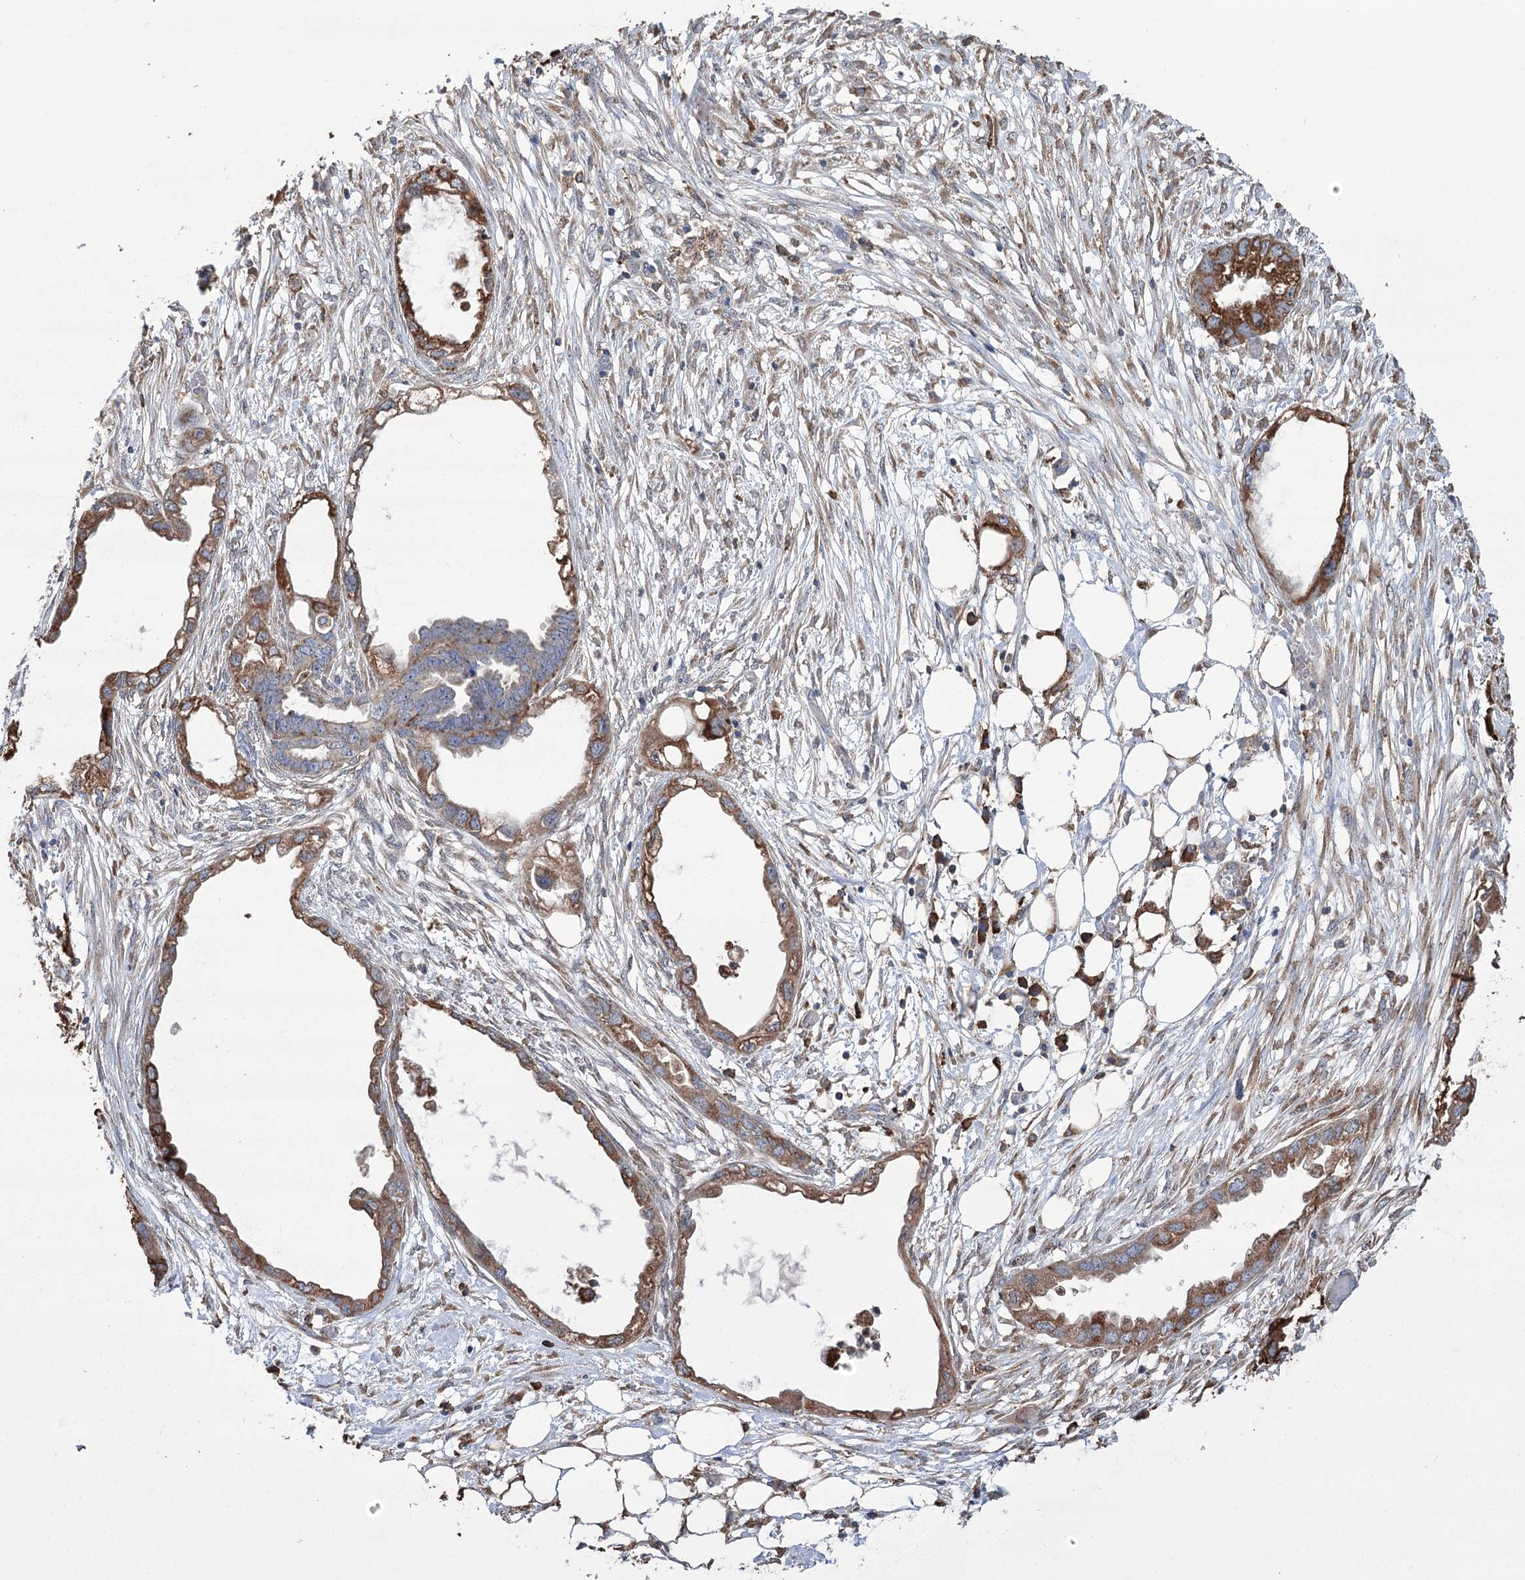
{"staining": {"intensity": "strong", "quantity": ">75%", "location": "cytoplasmic/membranous"}, "tissue": "endometrial cancer", "cell_type": "Tumor cells", "image_type": "cancer", "snomed": [{"axis": "morphology", "description": "Adenocarcinoma, NOS"}, {"axis": "morphology", "description": "Adenocarcinoma, metastatic, NOS"}, {"axis": "topography", "description": "Adipose tissue"}, {"axis": "topography", "description": "Endometrium"}], "caption": "Protein analysis of endometrial metastatic adenocarcinoma tissue demonstrates strong cytoplasmic/membranous expression in approximately >75% of tumor cells.", "gene": "TRIM71", "patient": {"sex": "female", "age": 67}}